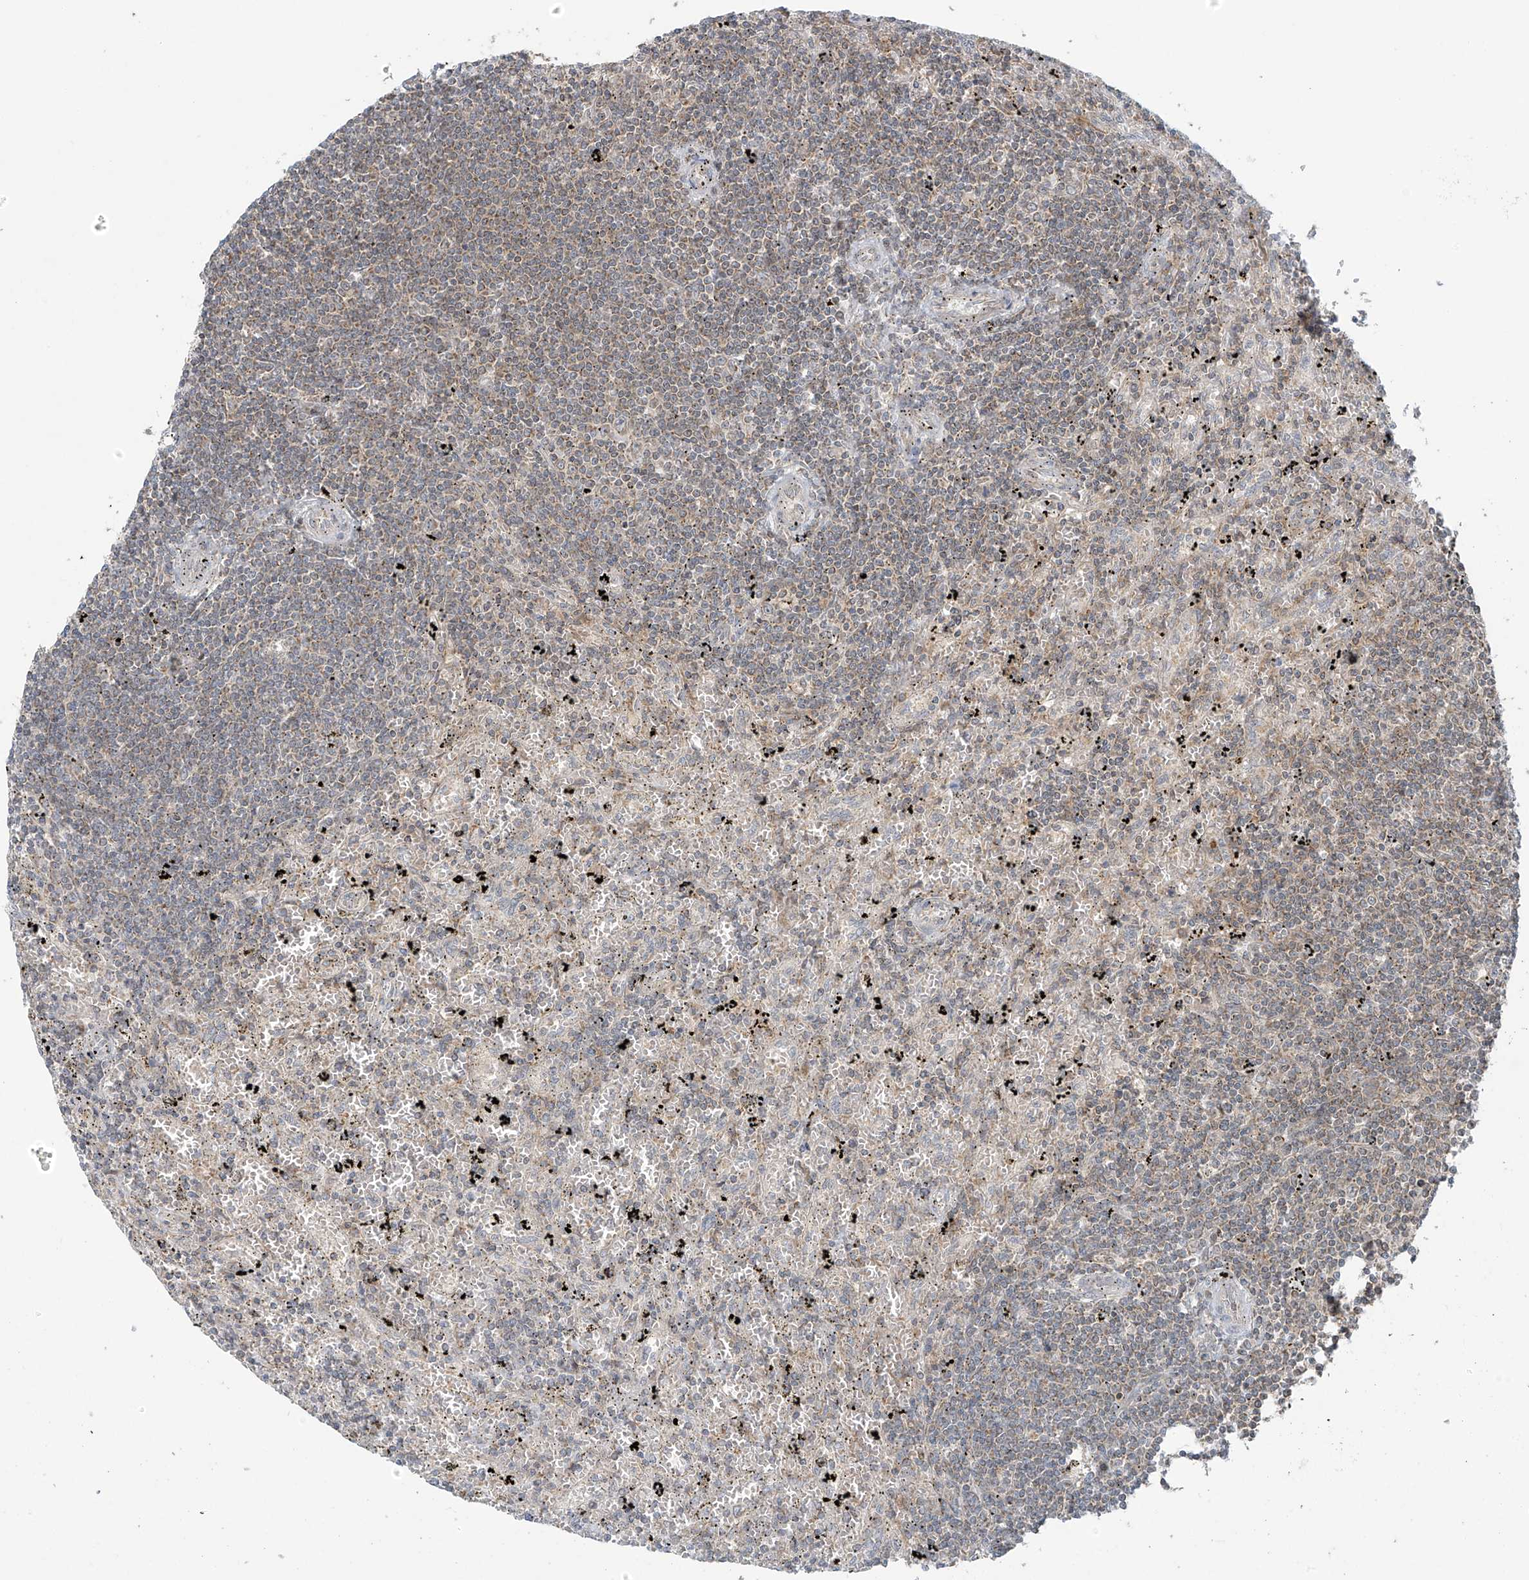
{"staining": {"intensity": "weak", "quantity": "25%-75%", "location": "cytoplasmic/membranous"}, "tissue": "lymphoma", "cell_type": "Tumor cells", "image_type": "cancer", "snomed": [{"axis": "morphology", "description": "Malignant lymphoma, non-Hodgkin's type, Low grade"}, {"axis": "topography", "description": "Spleen"}], "caption": "Immunohistochemistry (IHC) micrograph of low-grade malignant lymphoma, non-Hodgkin's type stained for a protein (brown), which demonstrates low levels of weak cytoplasmic/membranous staining in about 25%-75% of tumor cells.", "gene": "HDDC2", "patient": {"sex": "male", "age": 76}}